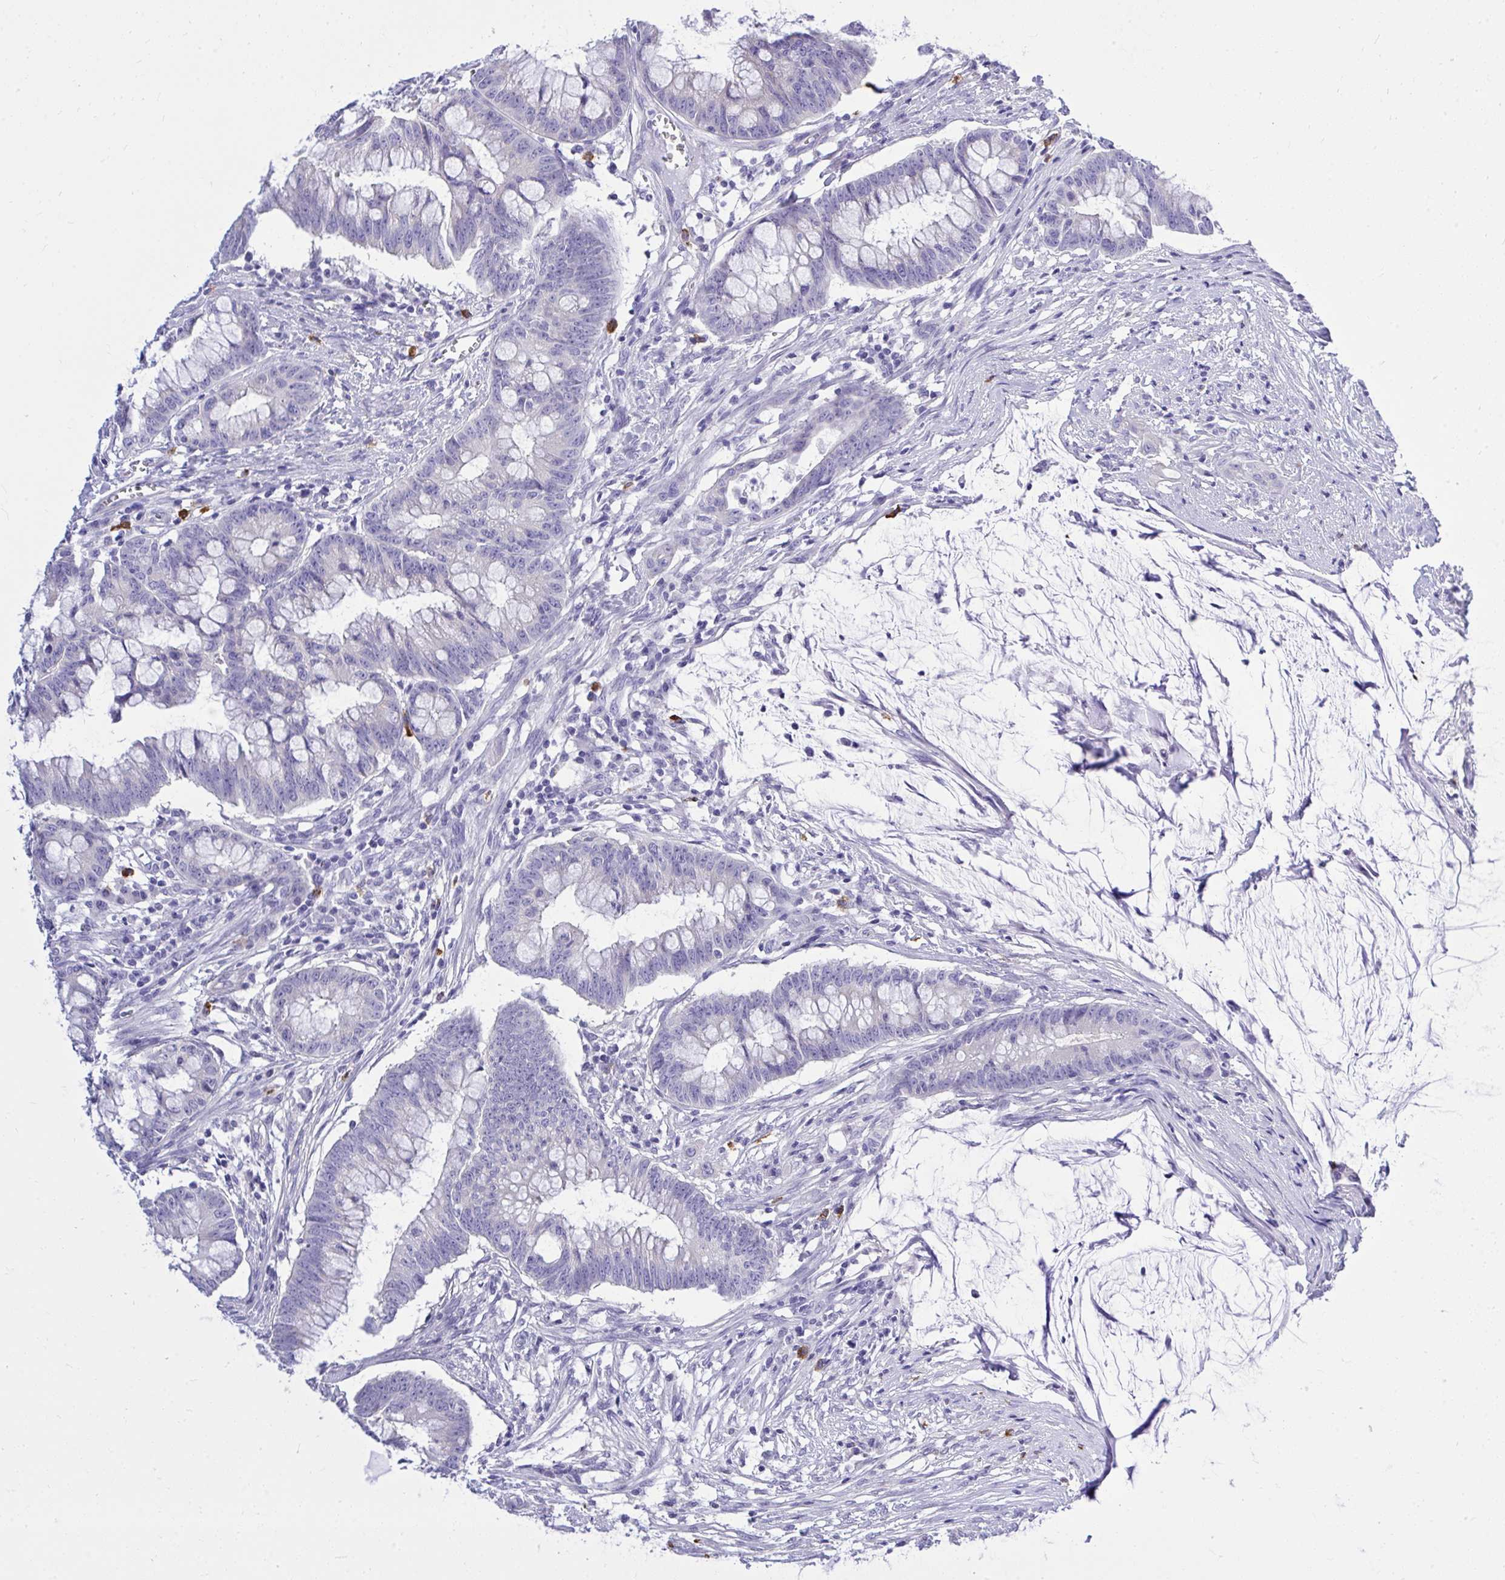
{"staining": {"intensity": "negative", "quantity": "none", "location": "none"}, "tissue": "colorectal cancer", "cell_type": "Tumor cells", "image_type": "cancer", "snomed": [{"axis": "morphology", "description": "Adenocarcinoma, NOS"}, {"axis": "topography", "description": "Colon"}], "caption": "High power microscopy histopathology image of an immunohistochemistry photomicrograph of colorectal cancer (adenocarcinoma), revealing no significant staining in tumor cells.", "gene": "PSD", "patient": {"sex": "male", "age": 62}}